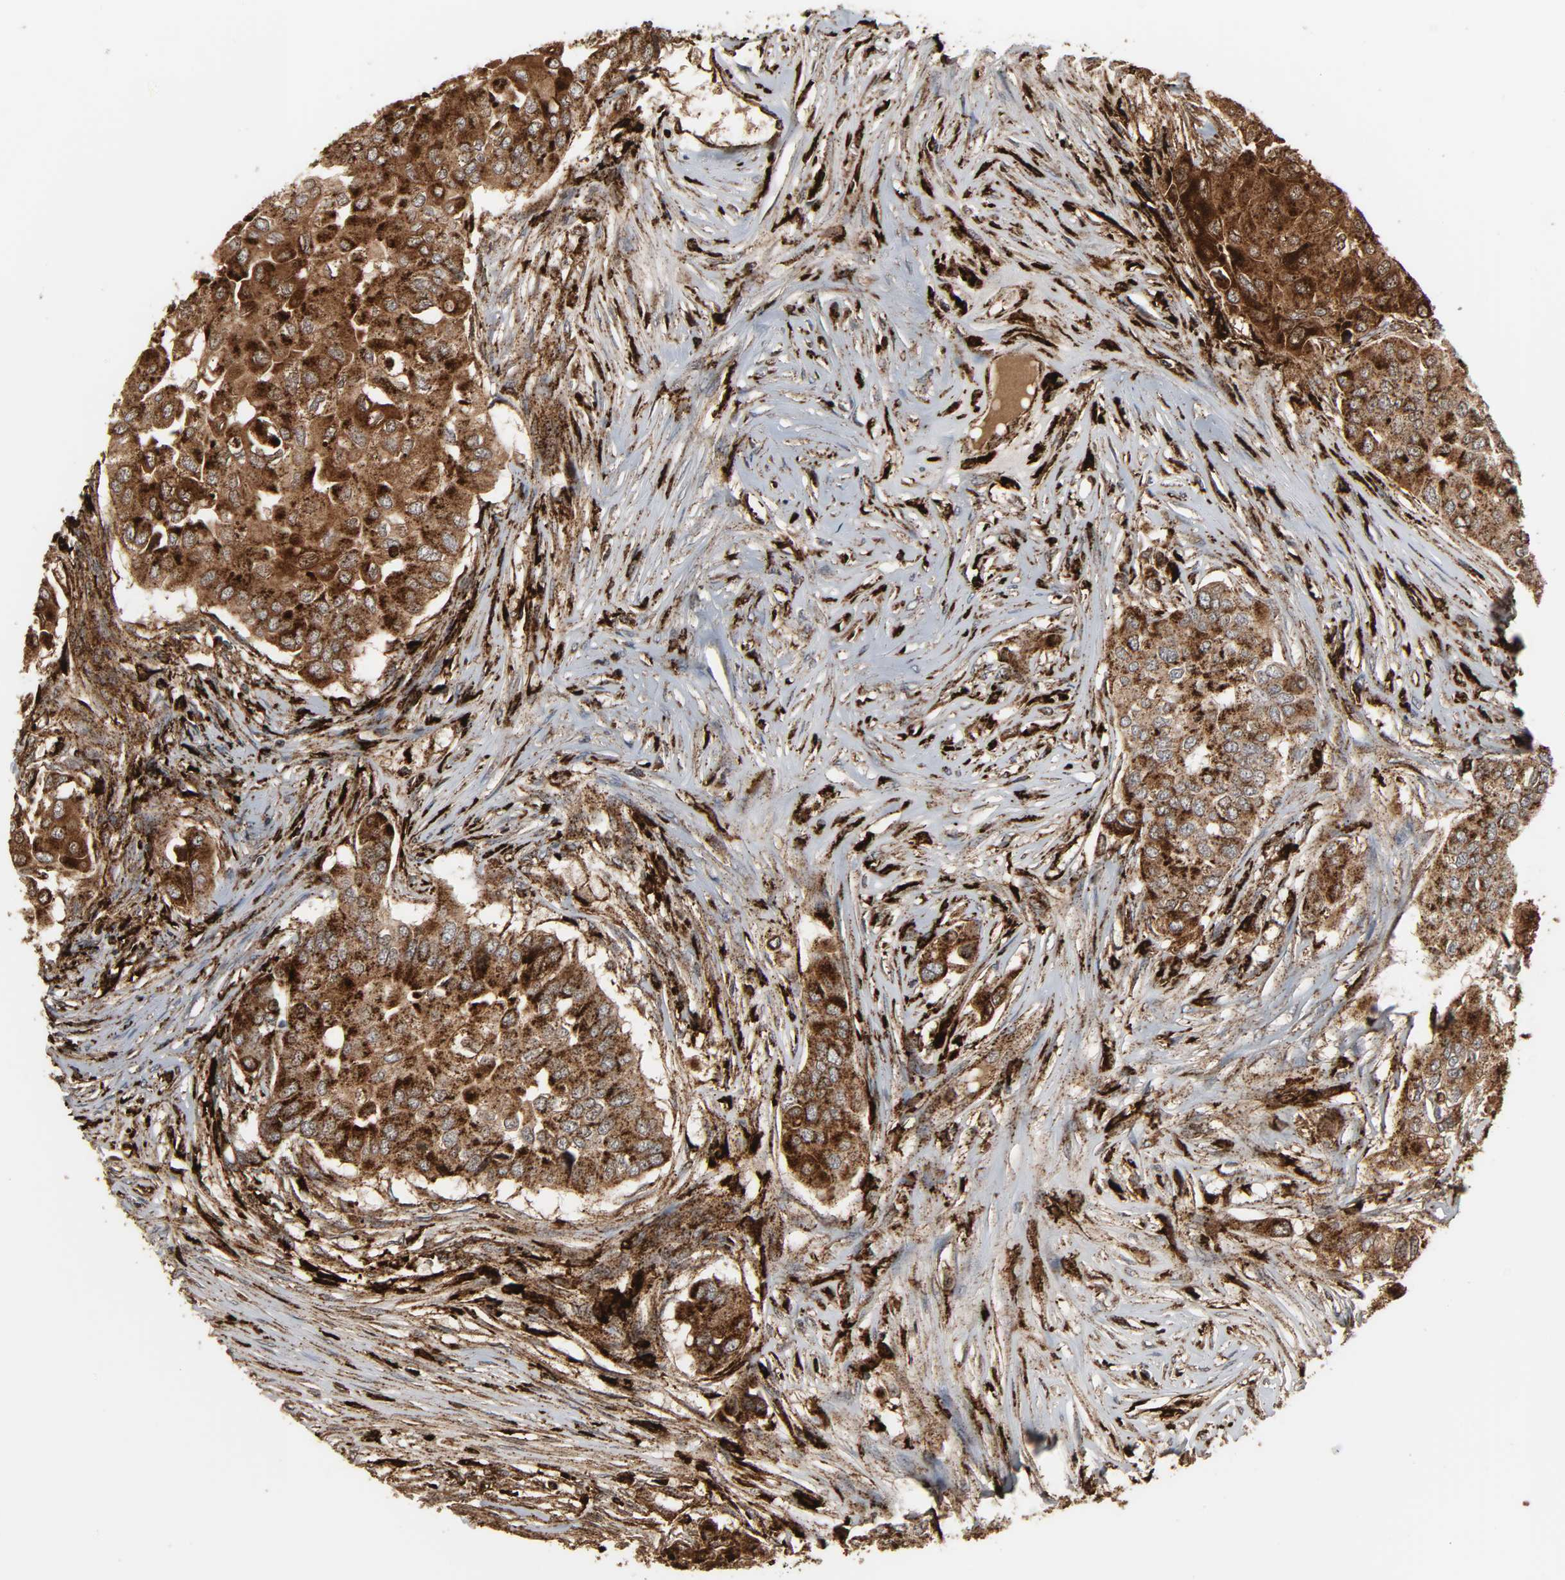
{"staining": {"intensity": "strong", "quantity": ">75%", "location": "cytoplasmic/membranous"}, "tissue": "breast cancer", "cell_type": "Tumor cells", "image_type": "cancer", "snomed": [{"axis": "morphology", "description": "Normal tissue, NOS"}, {"axis": "morphology", "description": "Duct carcinoma"}, {"axis": "topography", "description": "Breast"}], "caption": "Human infiltrating ductal carcinoma (breast) stained with a protein marker shows strong staining in tumor cells.", "gene": "PSAP", "patient": {"sex": "female", "age": 49}}